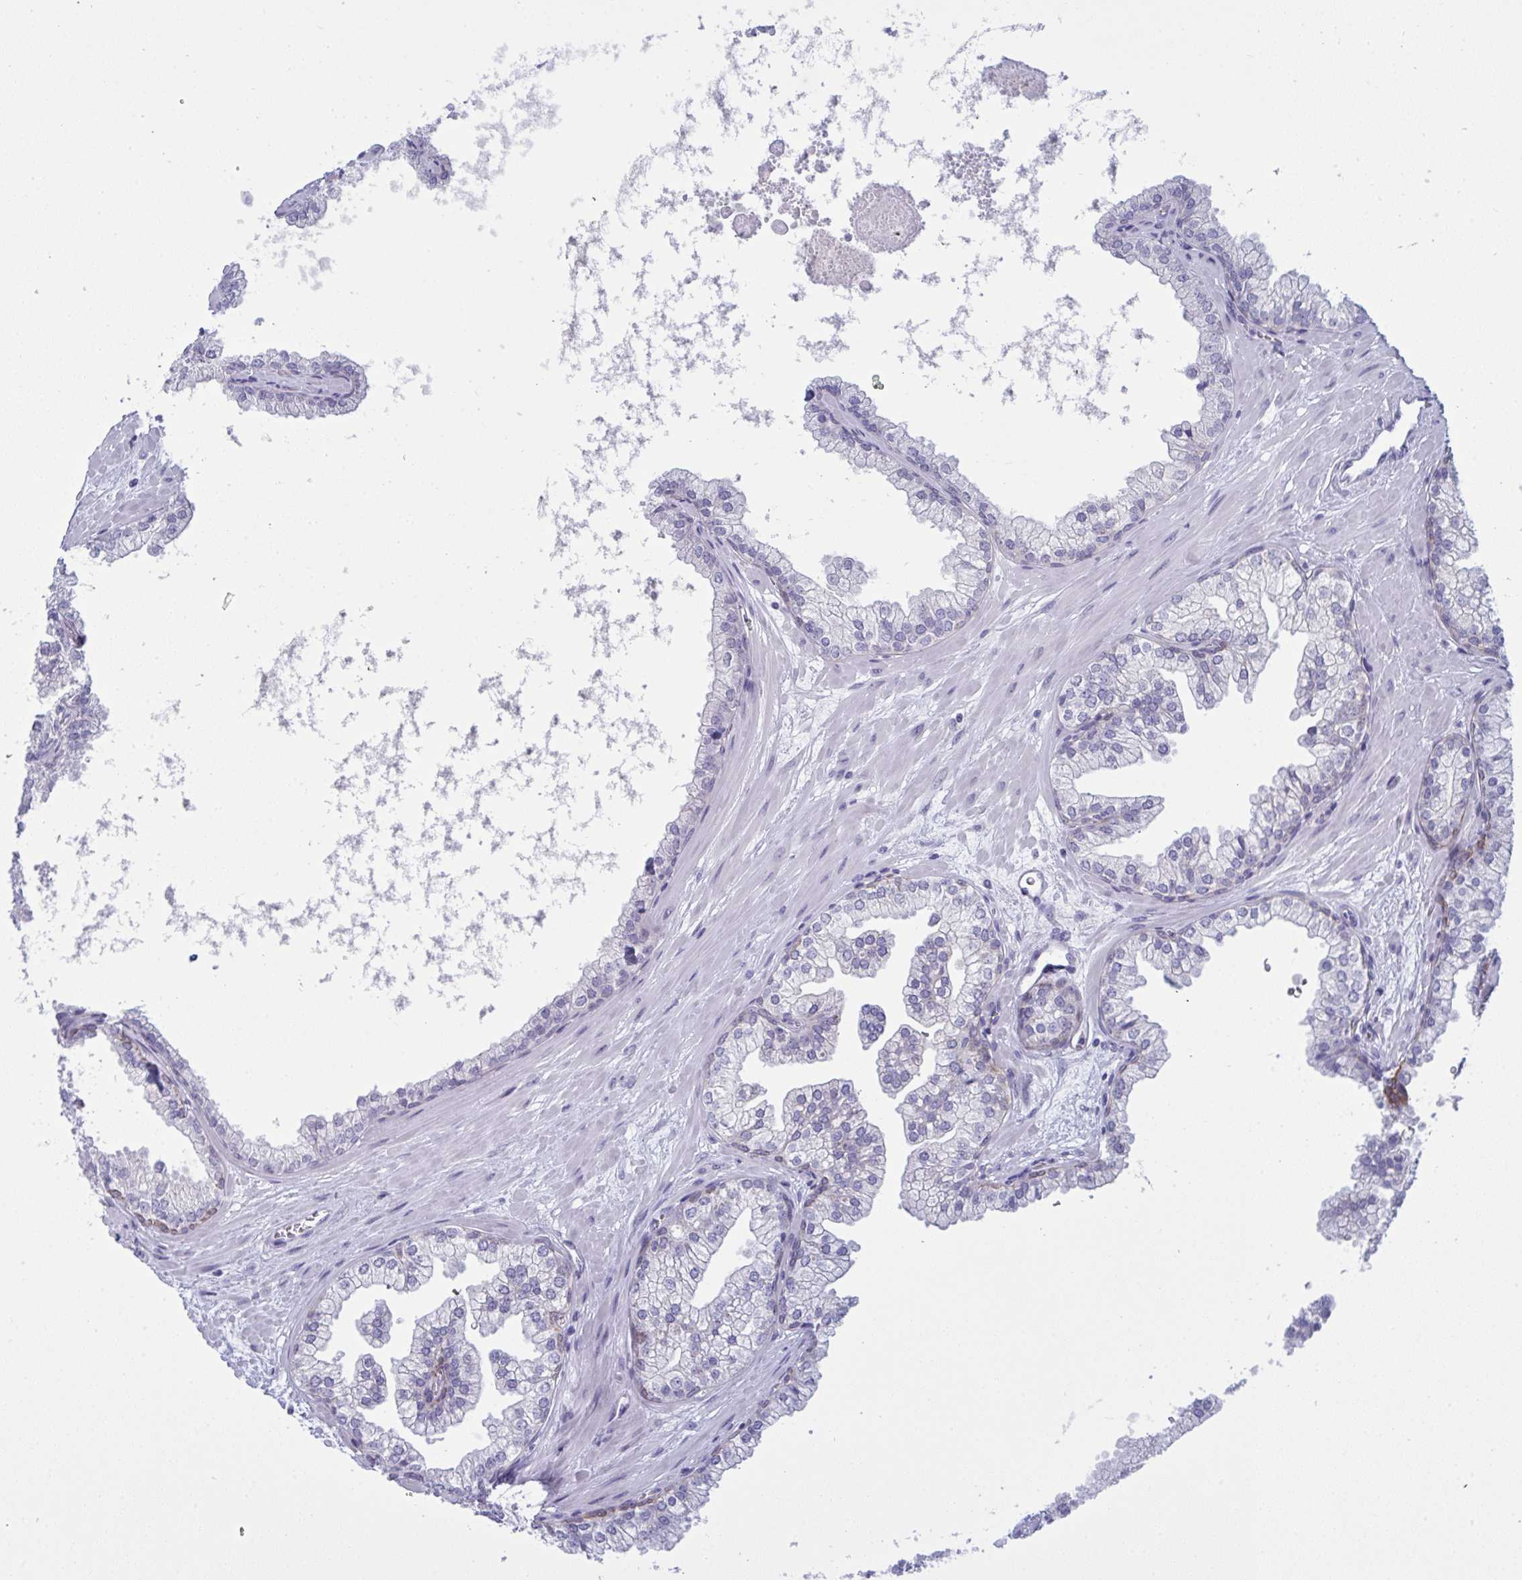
{"staining": {"intensity": "moderate", "quantity": "<25%", "location": "cytoplasmic/membranous"}, "tissue": "prostate", "cell_type": "Glandular cells", "image_type": "normal", "snomed": [{"axis": "morphology", "description": "Normal tissue, NOS"}, {"axis": "topography", "description": "Prostate"}, {"axis": "topography", "description": "Peripheral nerve tissue"}], "caption": "Immunohistochemical staining of benign human prostate displays low levels of moderate cytoplasmic/membranous staining in about <25% of glandular cells.", "gene": "TENT5D", "patient": {"sex": "male", "age": 61}}